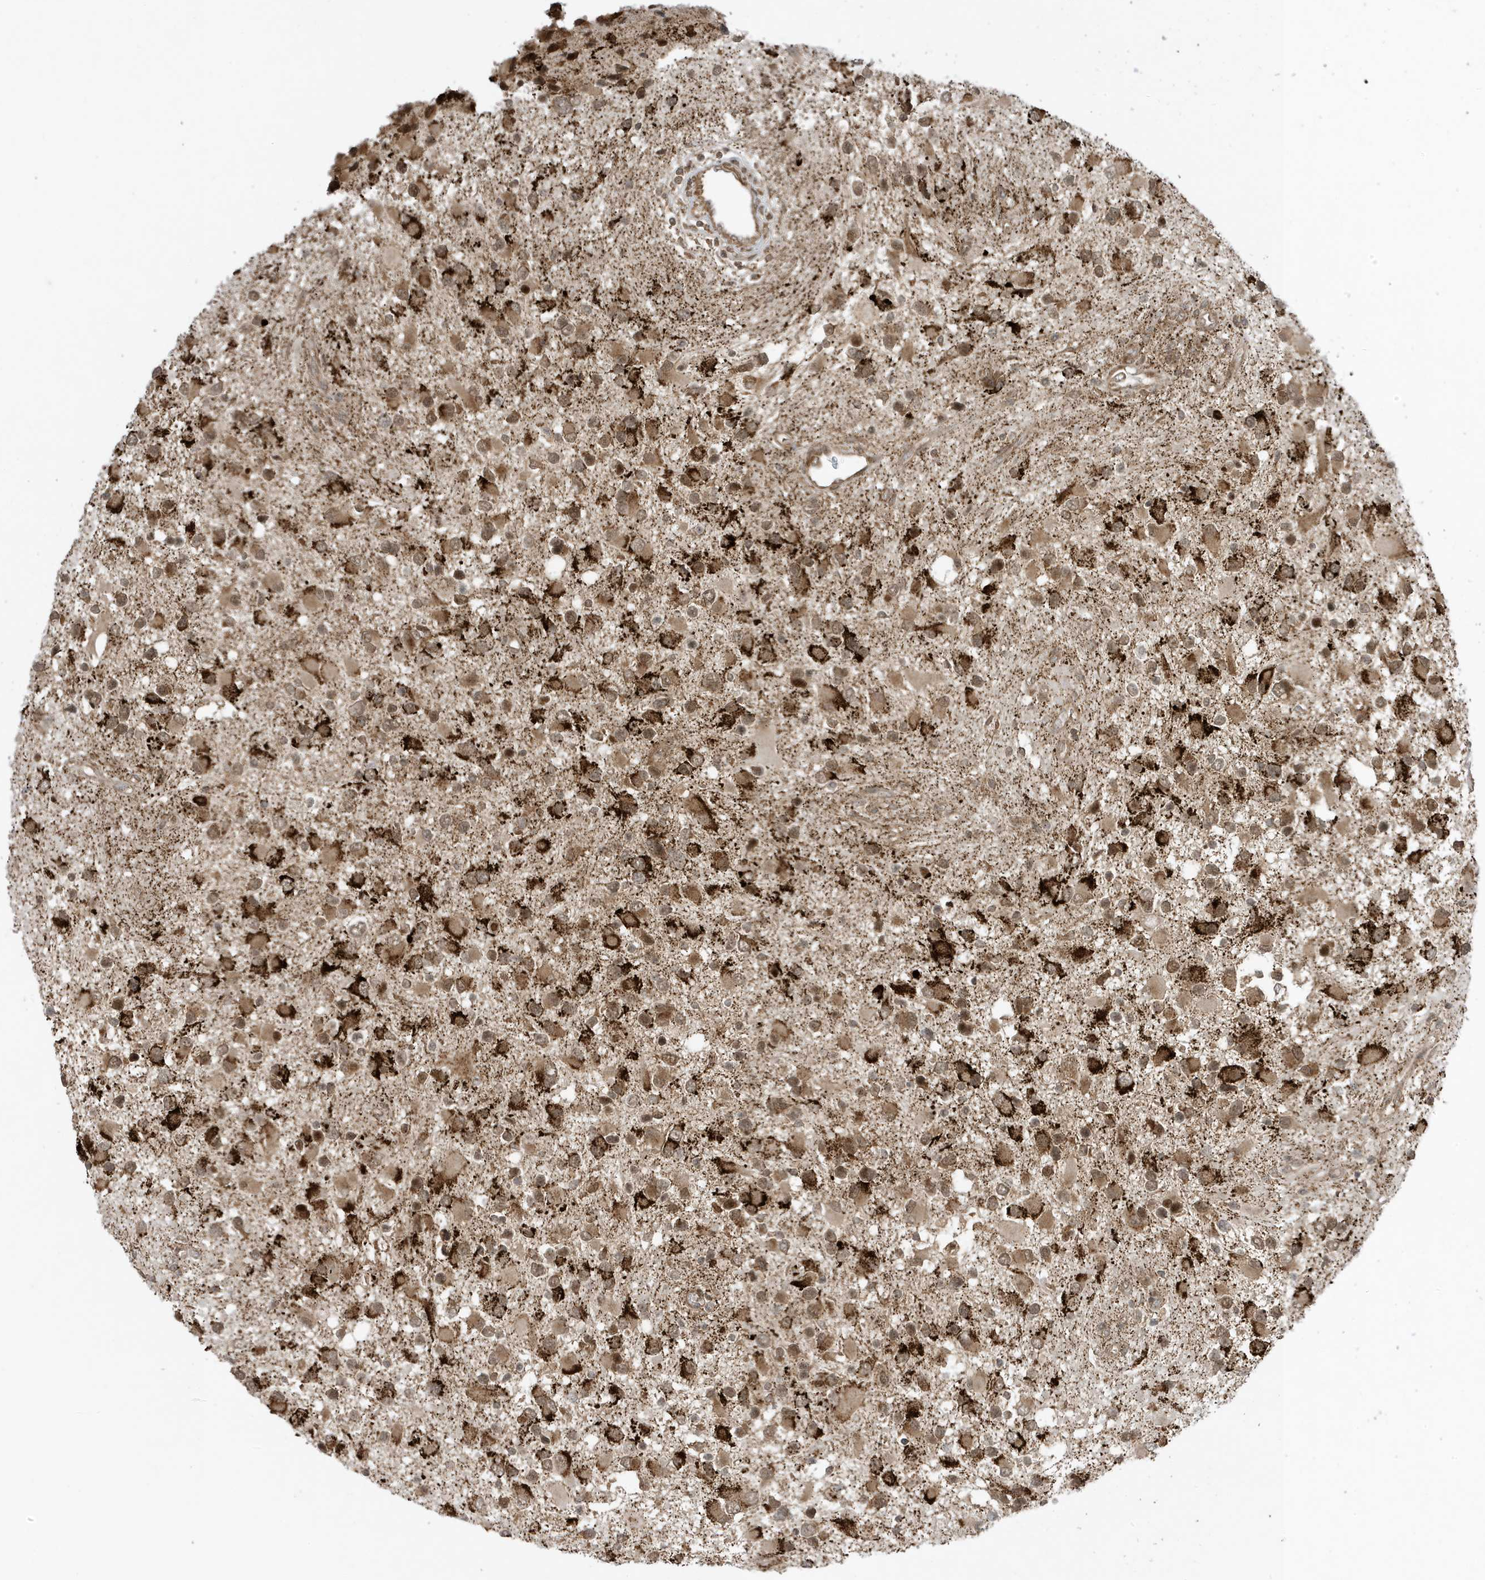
{"staining": {"intensity": "strong", "quantity": ">75%", "location": "cytoplasmic/membranous"}, "tissue": "glioma", "cell_type": "Tumor cells", "image_type": "cancer", "snomed": [{"axis": "morphology", "description": "Glioma, malignant, High grade"}, {"axis": "topography", "description": "Brain"}], "caption": "Human glioma stained with a brown dye displays strong cytoplasmic/membranous positive positivity in about >75% of tumor cells.", "gene": "DHX36", "patient": {"sex": "male", "age": 53}}